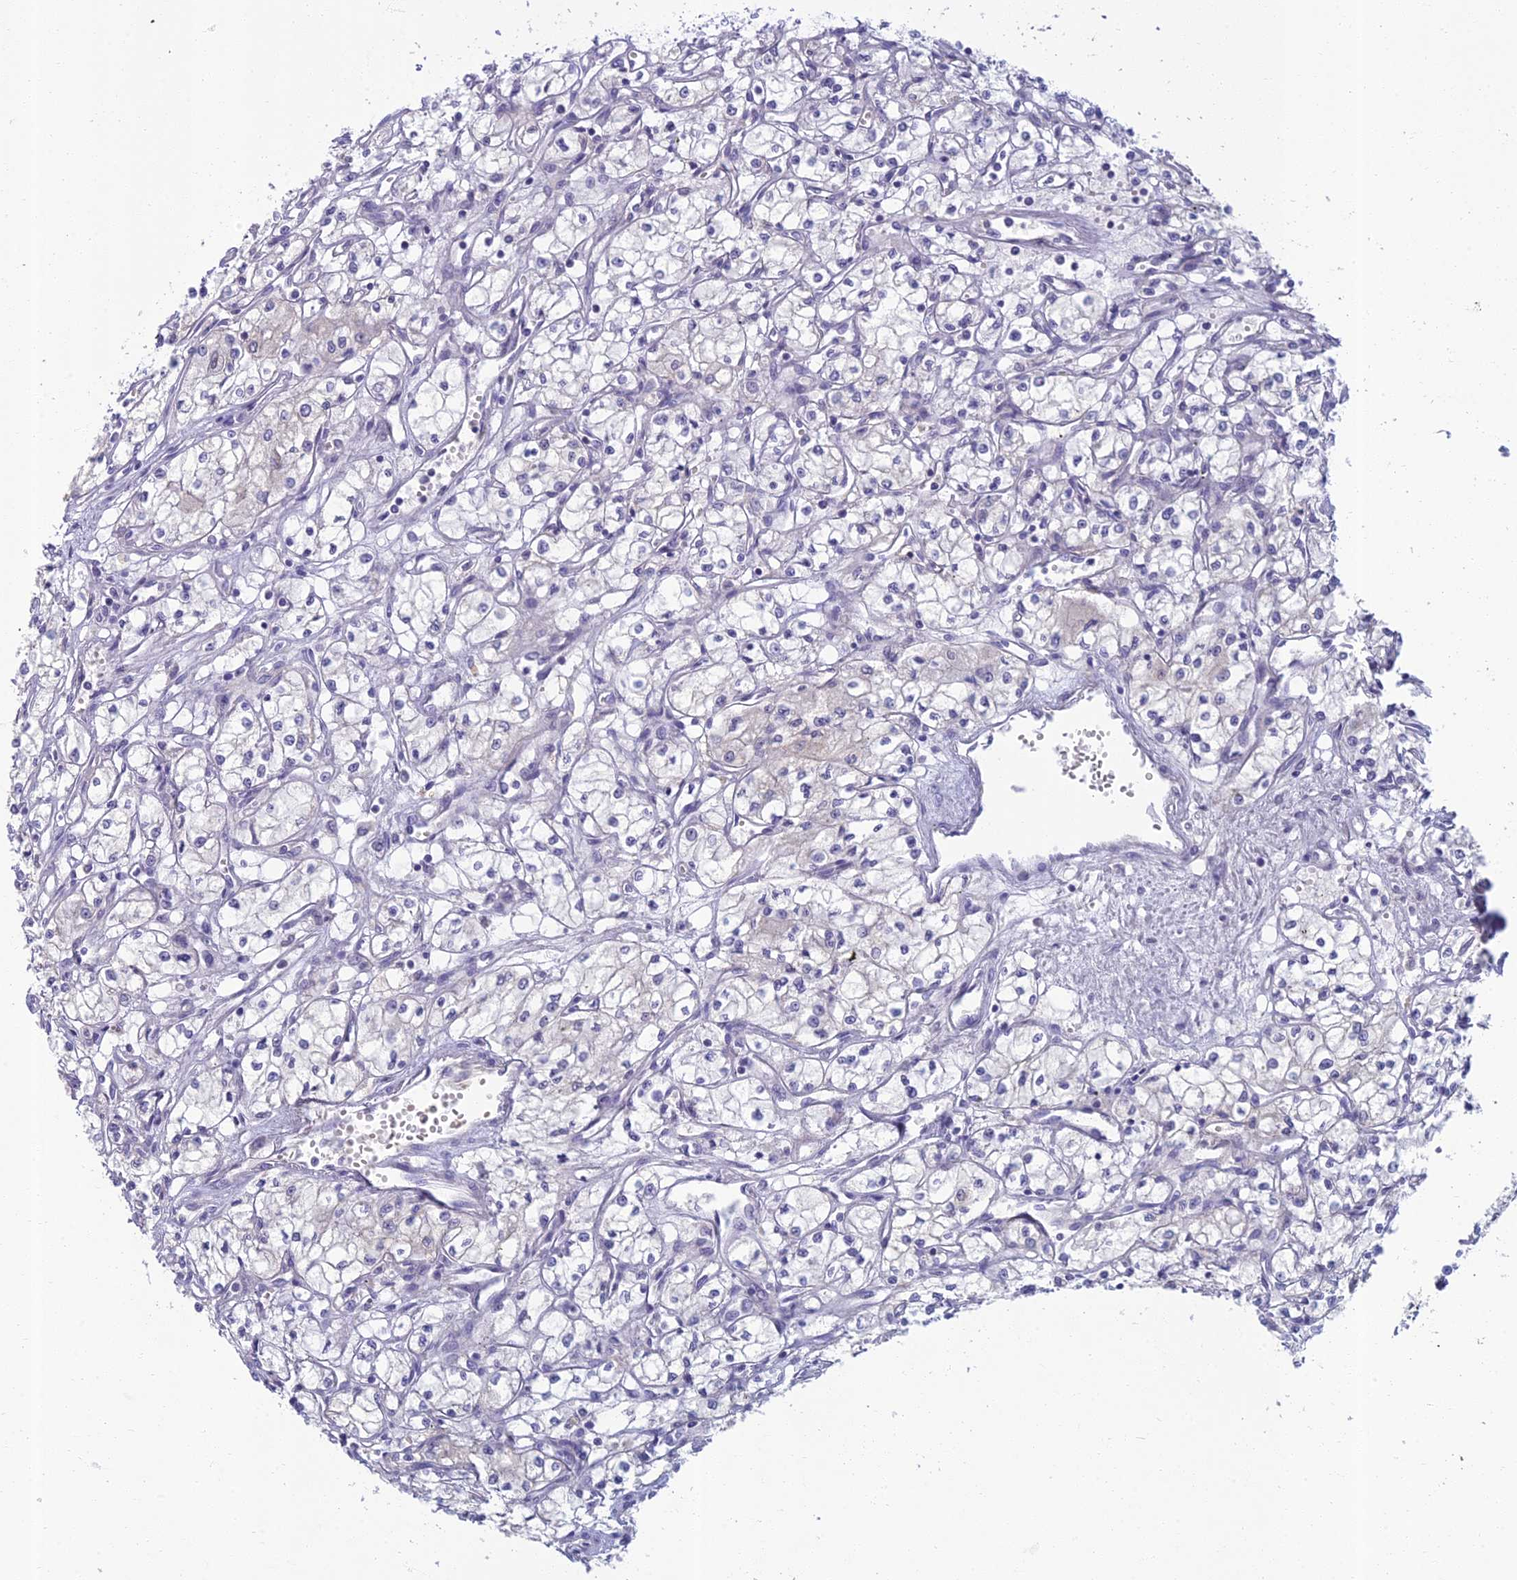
{"staining": {"intensity": "negative", "quantity": "none", "location": "none"}, "tissue": "renal cancer", "cell_type": "Tumor cells", "image_type": "cancer", "snomed": [{"axis": "morphology", "description": "Adenocarcinoma, NOS"}, {"axis": "topography", "description": "Kidney"}], "caption": "Immunohistochemistry (IHC) photomicrograph of renal cancer (adenocarcinoma) stained for a protein (brown), which displays no expression in tumor cells.", "gene": "SLC25A41", "patient": {"sex": "male", "age": 59}}